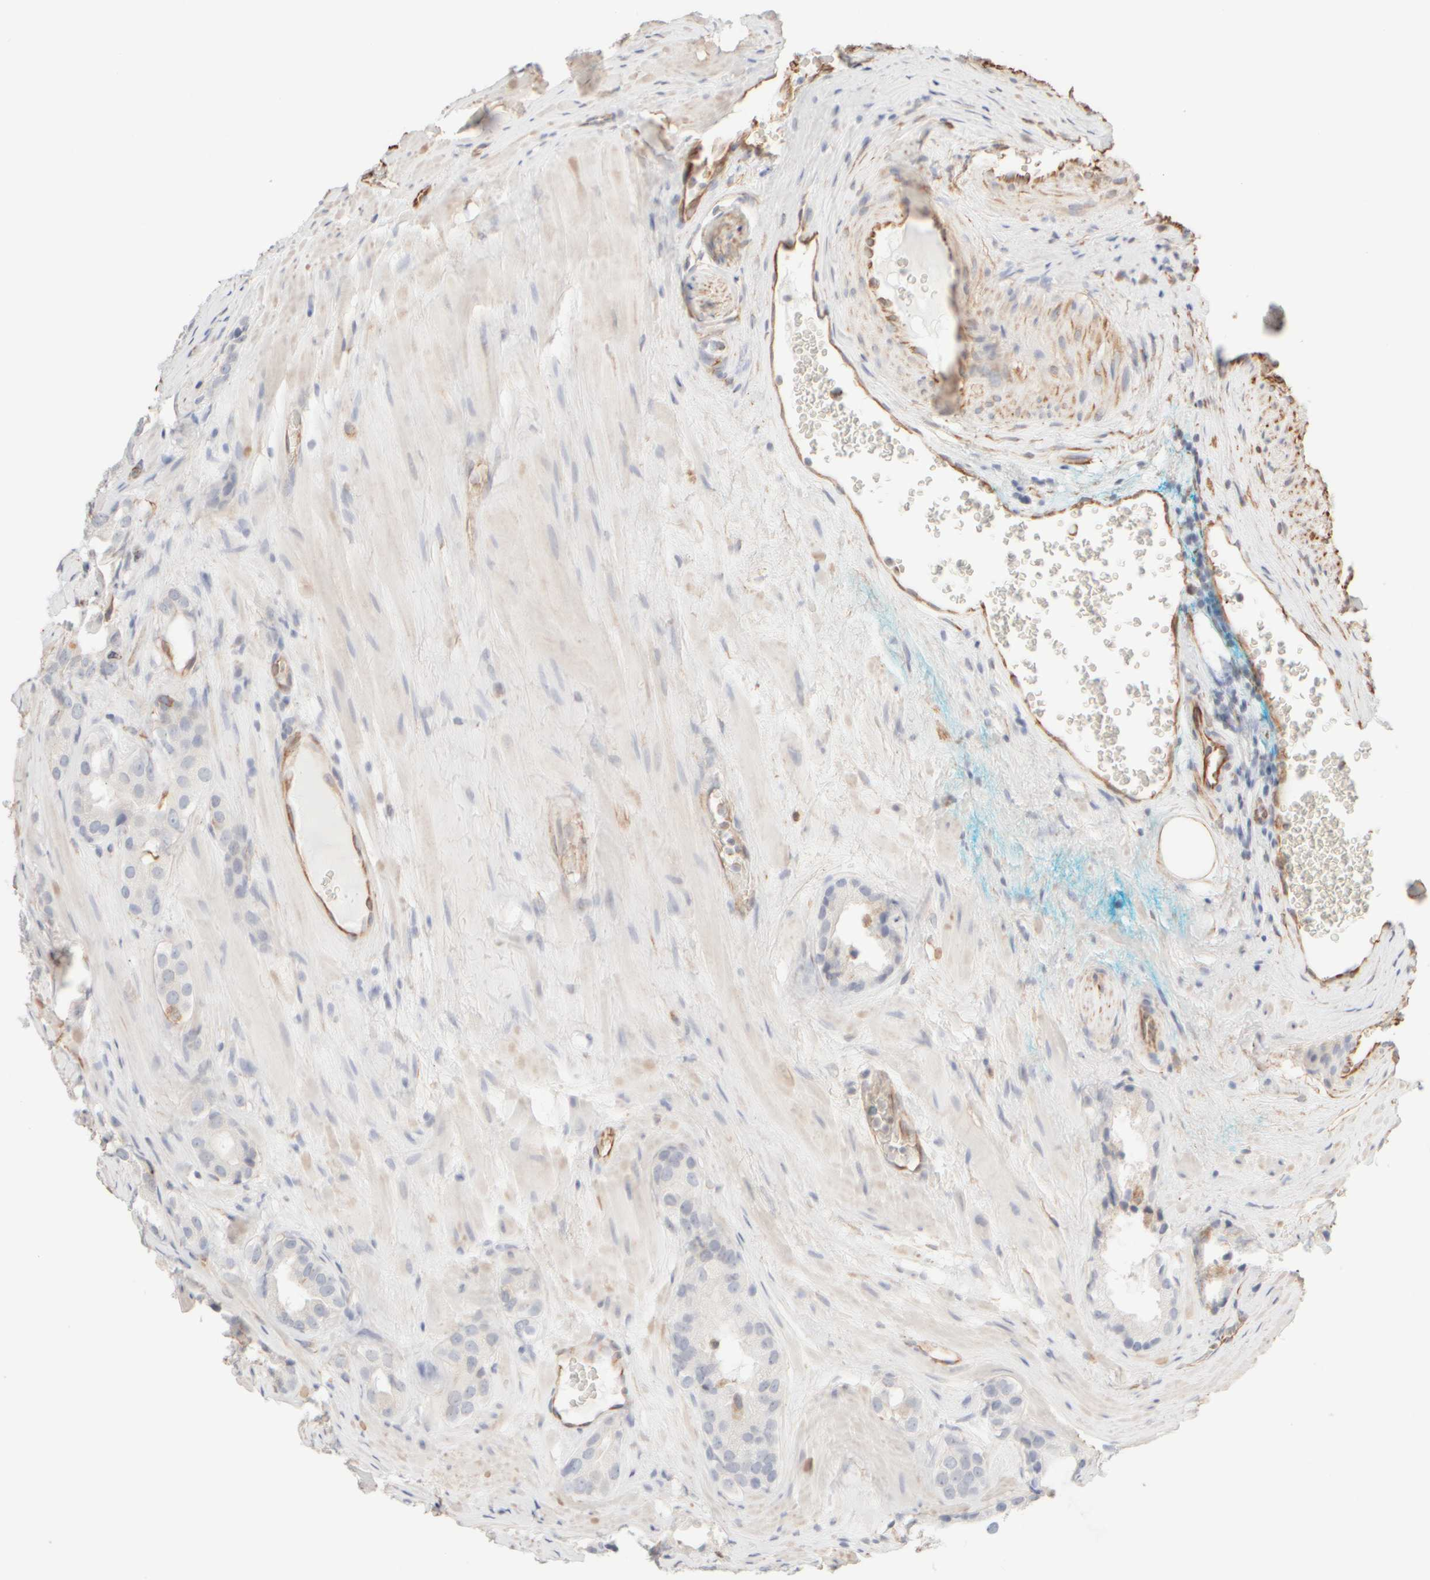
{"staining": {"intensity": "moderate", "quantity": "<25%", "location": "cytoplasmic/membranous"}, "tissue": "prostate cancer", "cell_type": "Tumor cells", "image_type": "cancer", "snomed": [{"axis": "morphology", "description": "Adenocarcinoma, High grade"}, {"axis": "topography", "description": "Prostate"}], "caption": "Moderate cytoplasmic/membranous staining is seen in about <25% of tumor cells in prostate cancer. Immunohistochemistry (ihc) stains the protein in brown and the nuclei are stained blue.", "gene": "KRT15", "patient": {"sex": "male", "age": 63}}